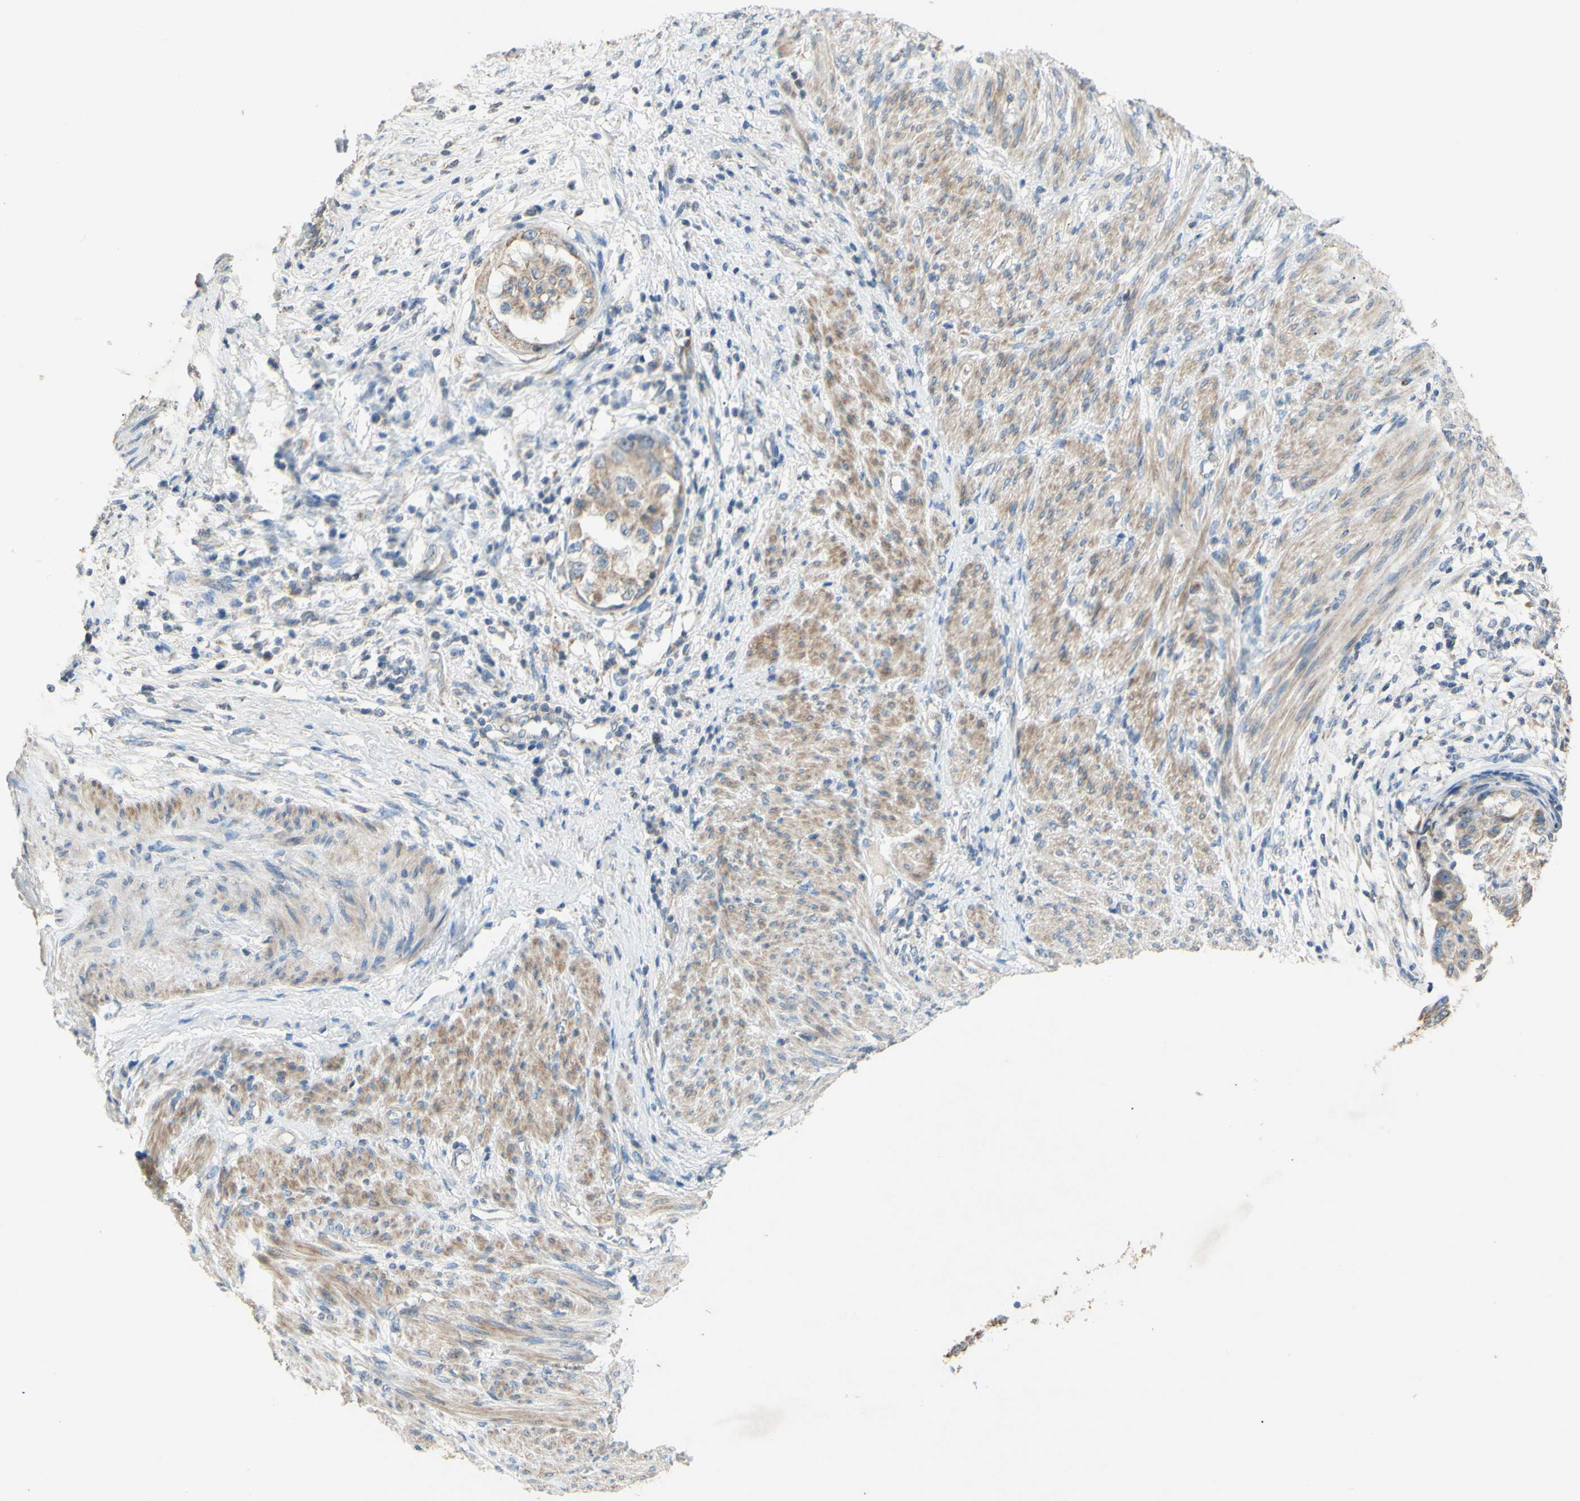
{"staining": {"intensity": "weak", "quantity": ">75%", "location": "cytoplasmic/membranous"}, "tissue": "endometrial cancer", "cell_type": "Tumor cells", "image_type": "cancer", "snomed": [{"axis": "morphology", "description": "Adenocarcinoma, NOS"}, {"axis": "topography", "description": "Endometrium"}], "caption": "This is an image of immunohistochemistry (IHC) staining of endometrial cancer (adenocarcinoma), which shows weak staining in the cytoplasmic/membranous of tumor cells.", "gene": "PTGIS", "patient": {"sex": "female", "age": 85}}